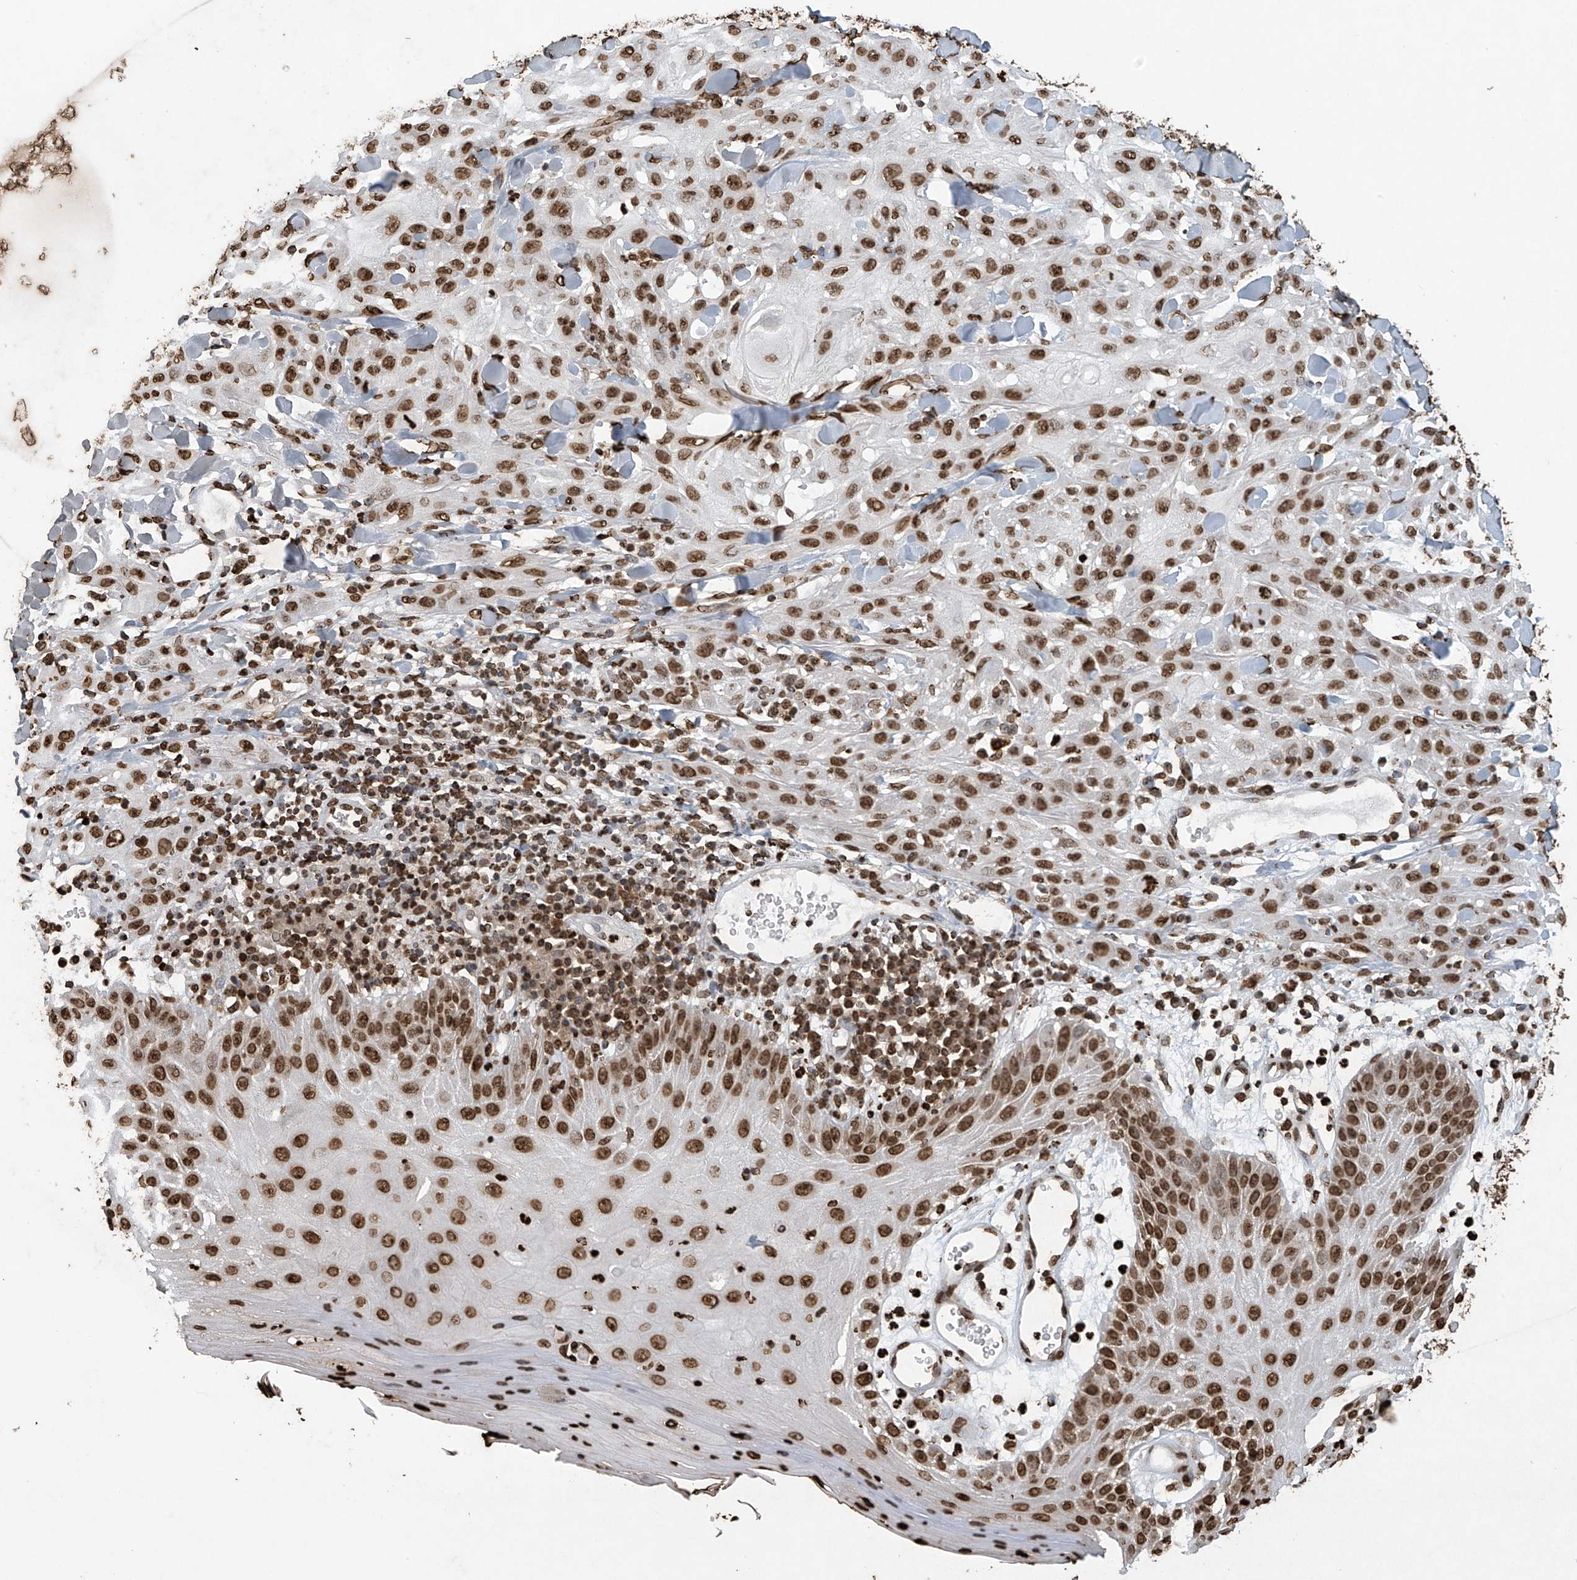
{"staining": {"intensity": "moderate", "quantity": ">75%", "location": "nuclear"}, "tissue": "skin cancer", "cell_type": "Tumor cells", "image_type": "cancer", "snomed": [{"axis": "morphology", "description": "Squamous cell carcinoma, NOS"}, {"axis": "topography", "description": "Skin"}], "caption": "Skin cancer (squamous cell carcinoma) stained for a protein reveals moderate nuclear positivity in tumor cells. (brown staining indicates protein expression, while blue staining denotes nuclei).", "gene": "H3-3A", "patient": {"sex": "male", "age": 24}}